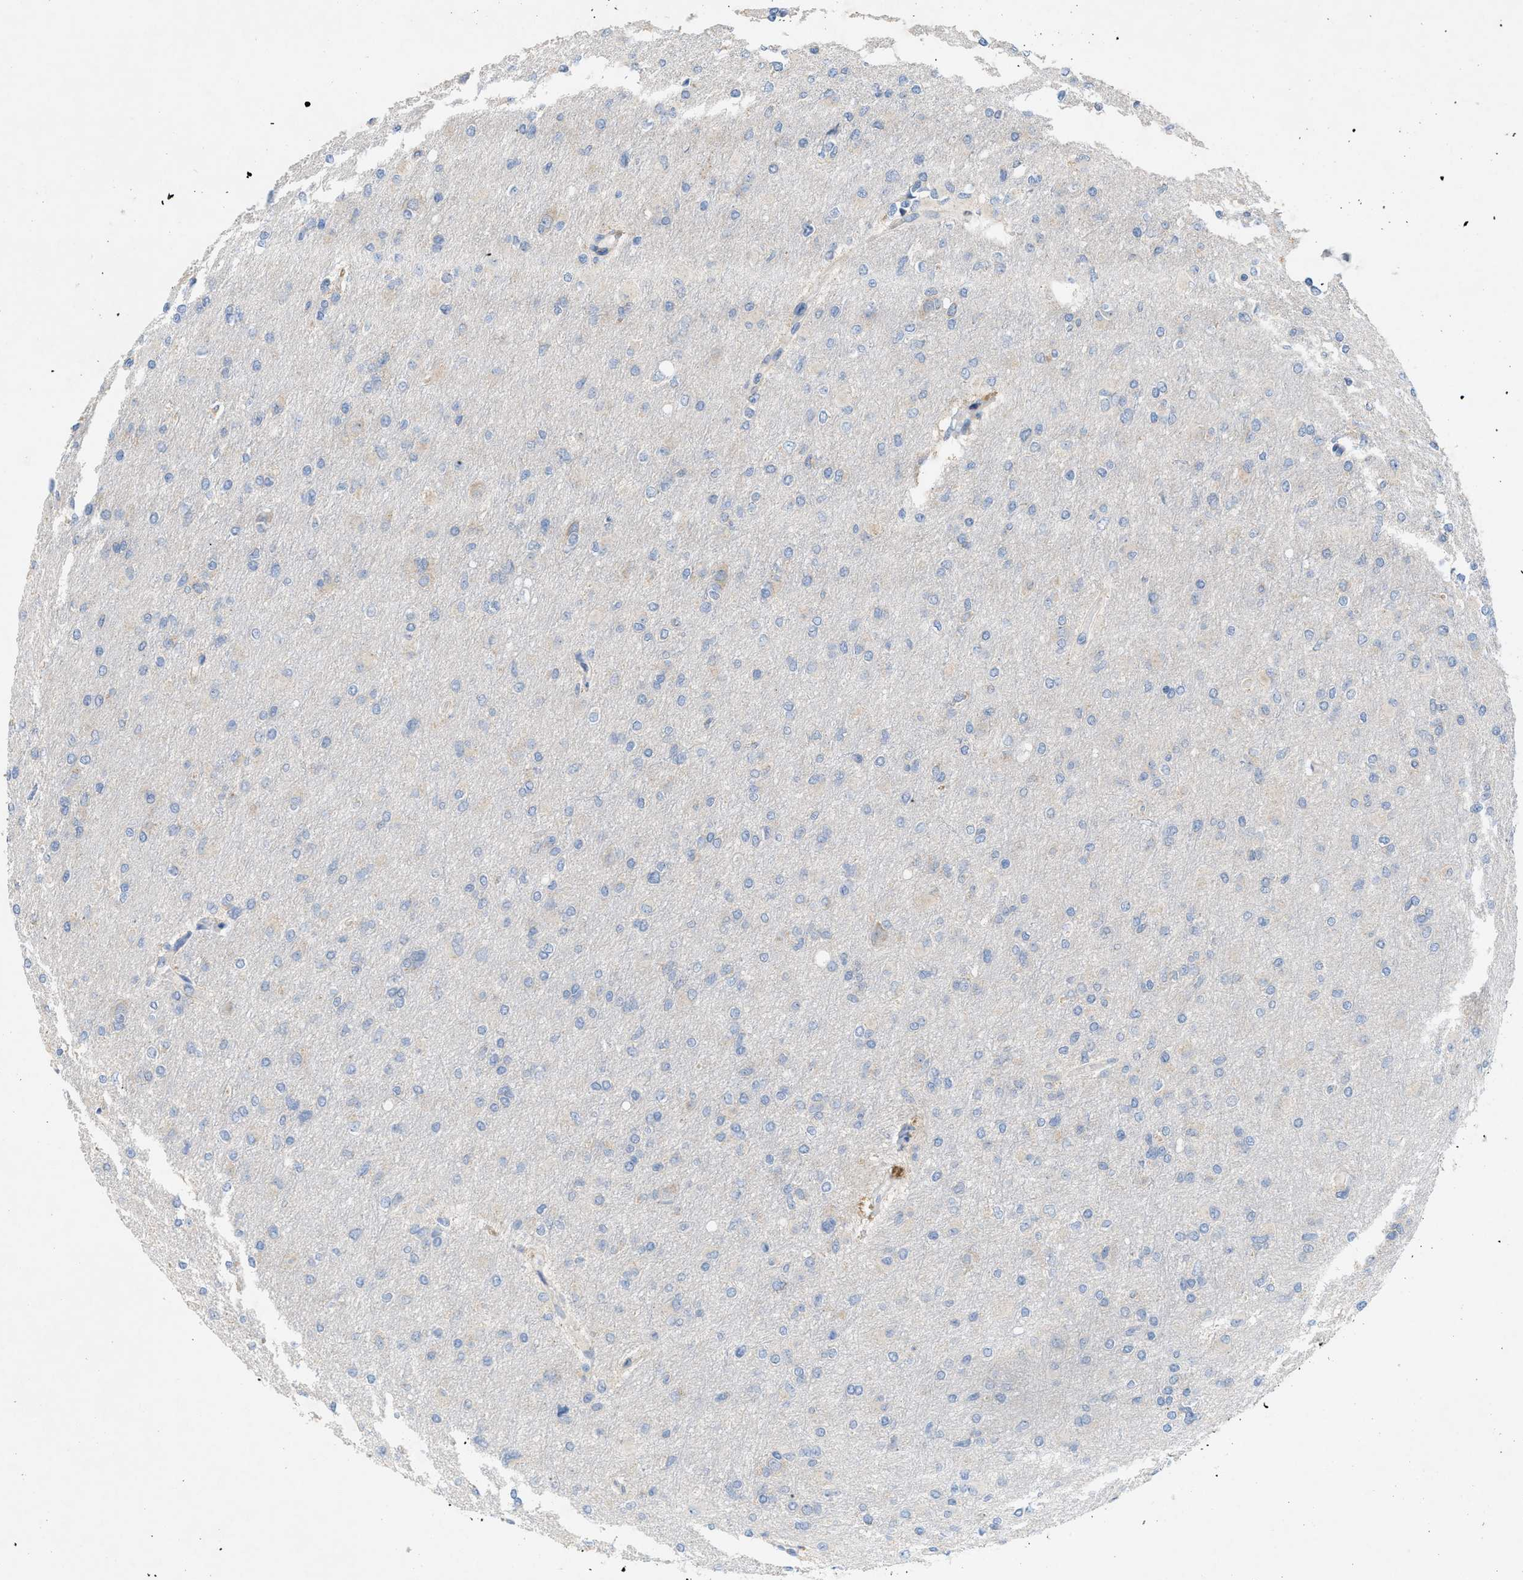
{"staining": {"intensity": "negative", "quantity": "none", "location": "none"}, "tissue": "glioma", "cell_type": "Tumor cells", "image_type": "cancer", "snomed": [{"axis": "morphology", "description": "Glioma, malignant, High grade"}, {"axis": "topography", "description": "Cerebral cortex"}], "caption": "Immunohistochemistry (IHC) image of glioma stained for a protein (brown), which demonstrates no expression in tumor cells. (Brightfield microscopy of DAB immunohistochemistry at high magnification).", "gene": "UBAP2", "patient": {"sex": "female", "age": 36}}